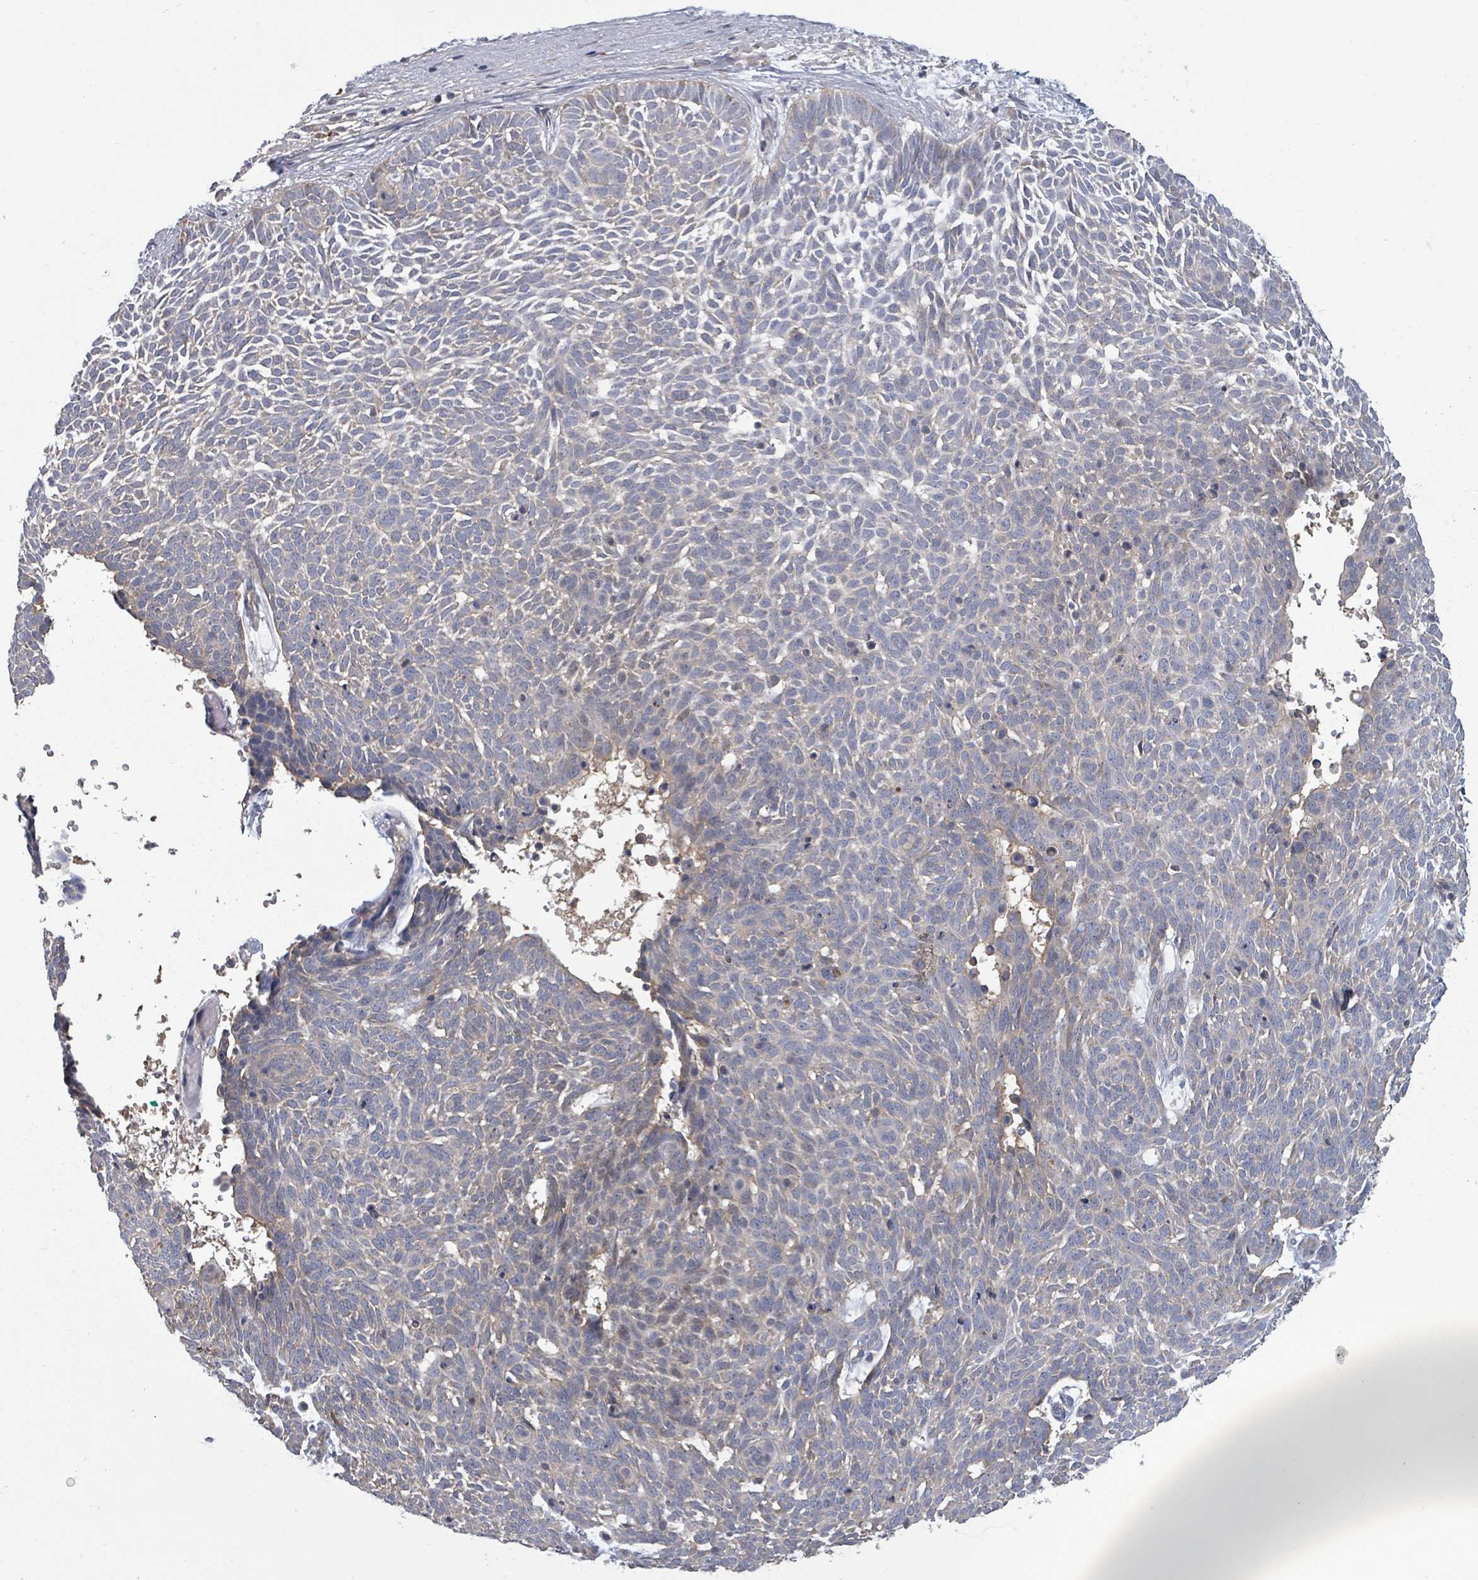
{"staining": {"intensity": "negative", "quantity": "none", "location": "none"}, "tissue": "skin cancer", "cell_type": "Tumor cells", "image_type": "cancer", "snomed": [{"axis": "morphology", "description": "Basal cell carcinoma"}, {"axis": "topography", "description": "Skin"}], "caption": "There is no significant positivity in tumor cells of skin cancer.", "gene": "GABBR1", "patient": {"sex": "male", "age": 61}}